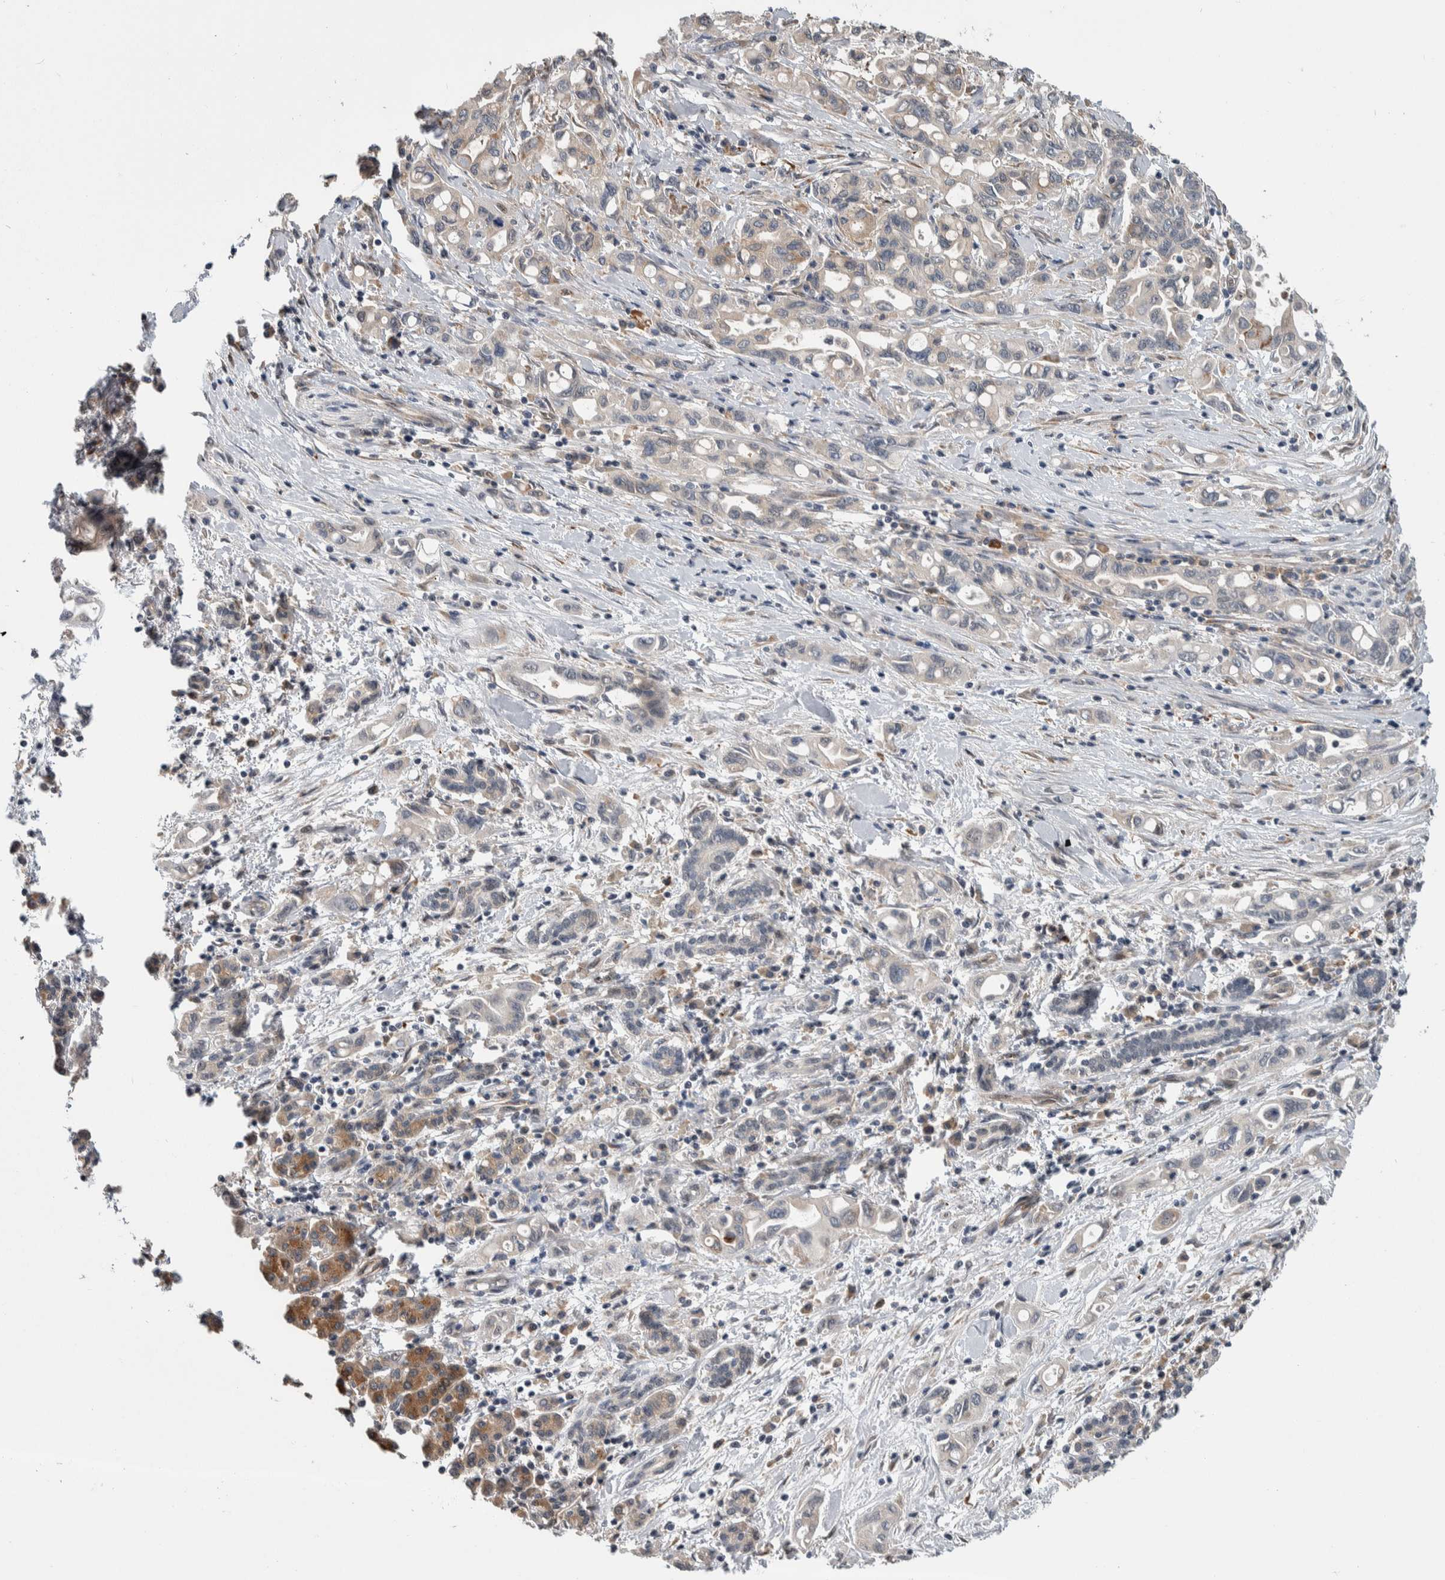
{"staining": {"intensity": "negative", "quantity": "none", "location": "none"}, "tissue": "pancreatic cancer", "cell_type": "Tumor cells", "image_type": "cancer", "snomed": [{"axis": "morphology", "description": "Adenocarcinoma, NOS"}, {"axis": "topography", "description": "Pancreas"}], "caption": "Micrograph shows no significant protein staining in tumor cells of pancreatic cancer (adenocarcinoma).", "gene": "PRDM4", "patient": {"sex": "female", "age": 57}}